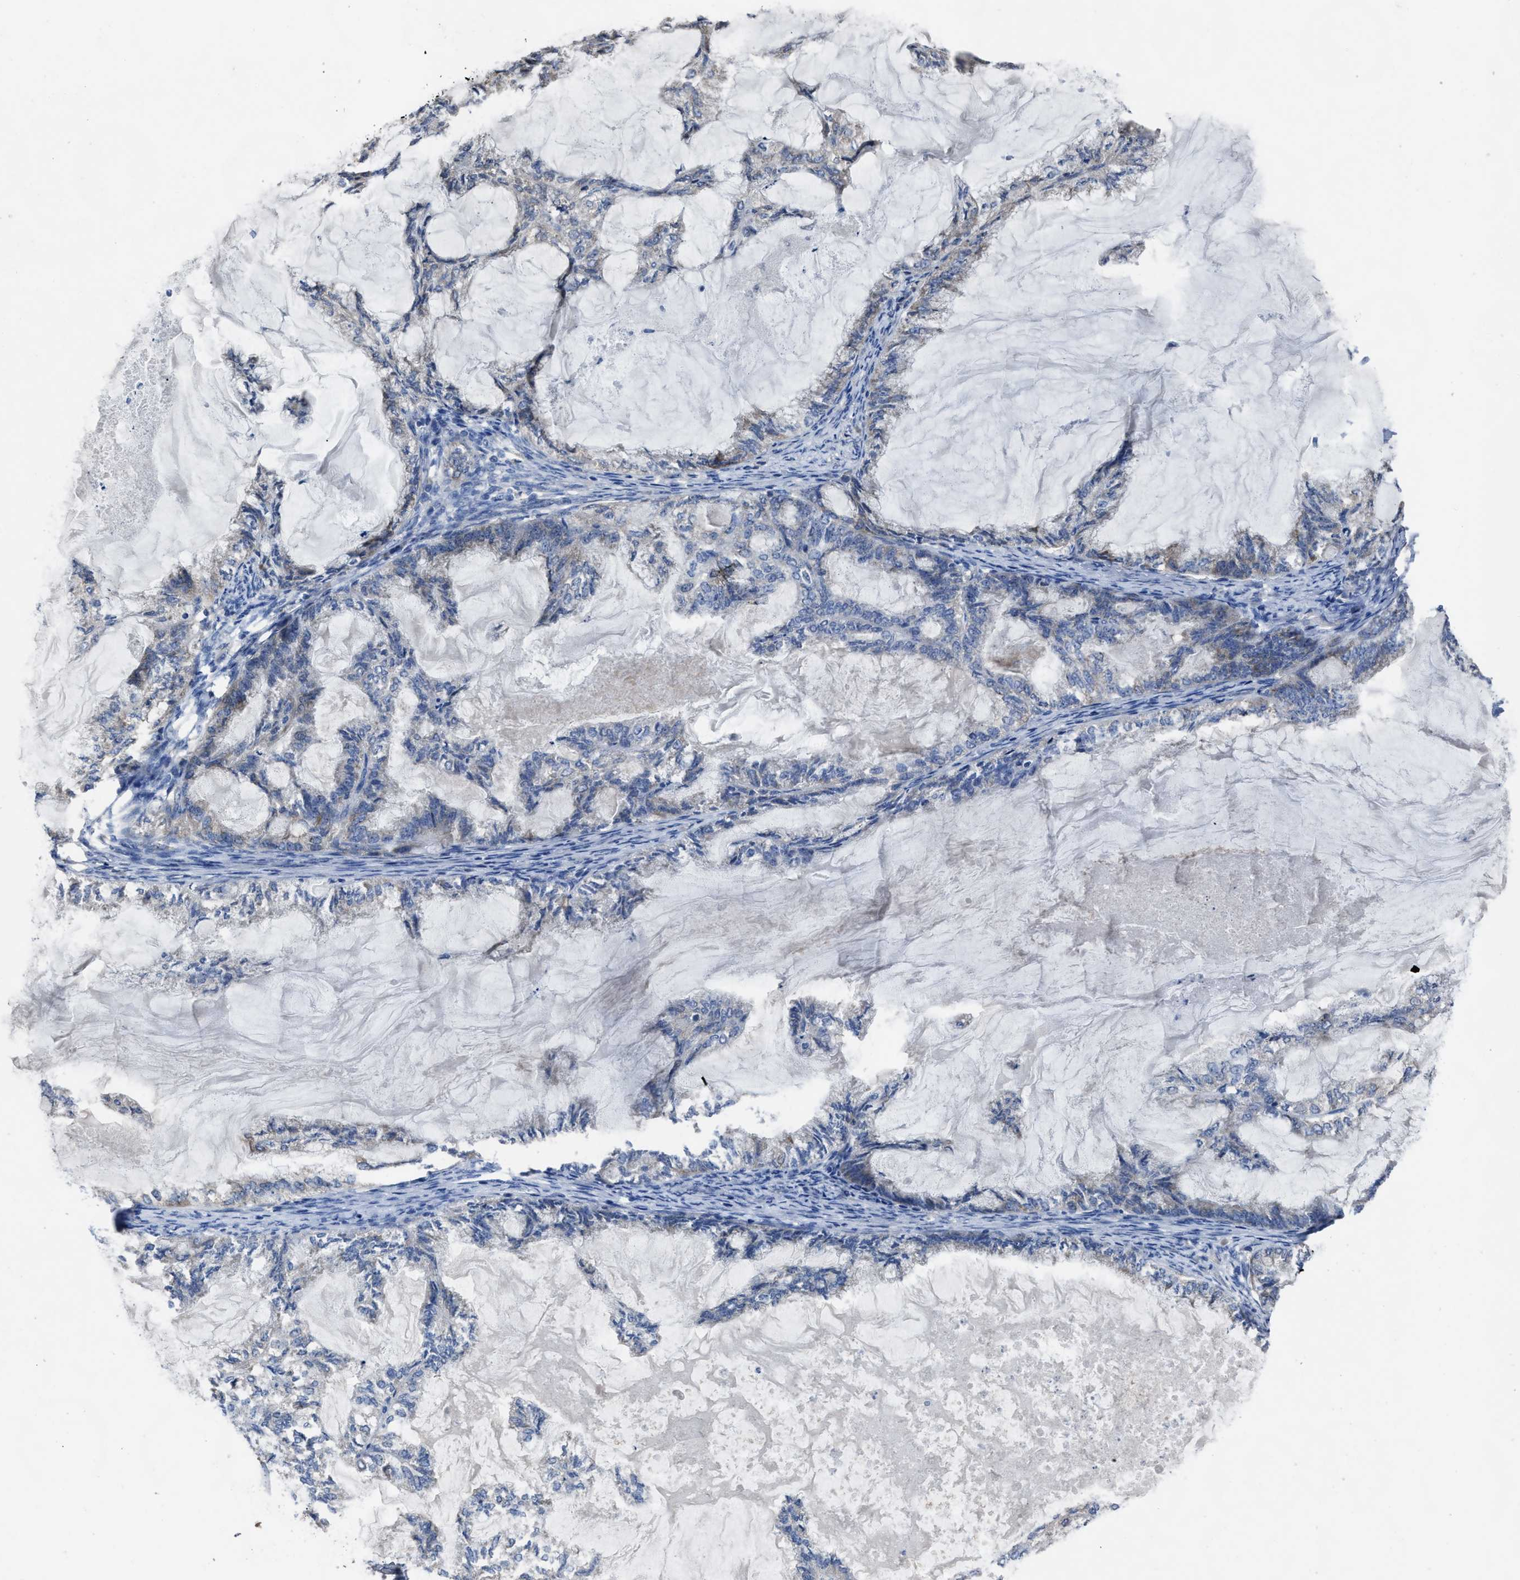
{"staining": {"intensity": "negative", "quantity": "none", "location": "none"}, "tissue": "endometrial cancer", "cell_type": "Tumor cells", "image_type": "cancer", "snomed": [{"axis": "morphology", "description": "Adenocarcinoma, NOS"}, {"axis": "topography", "description": "Endometrium"}], "caption": "The photomicrograph reveals no staining of tumor cells in endometrial cancer.", "gene": "UPF1", "patient": {"sex": "female", "age": 86}}